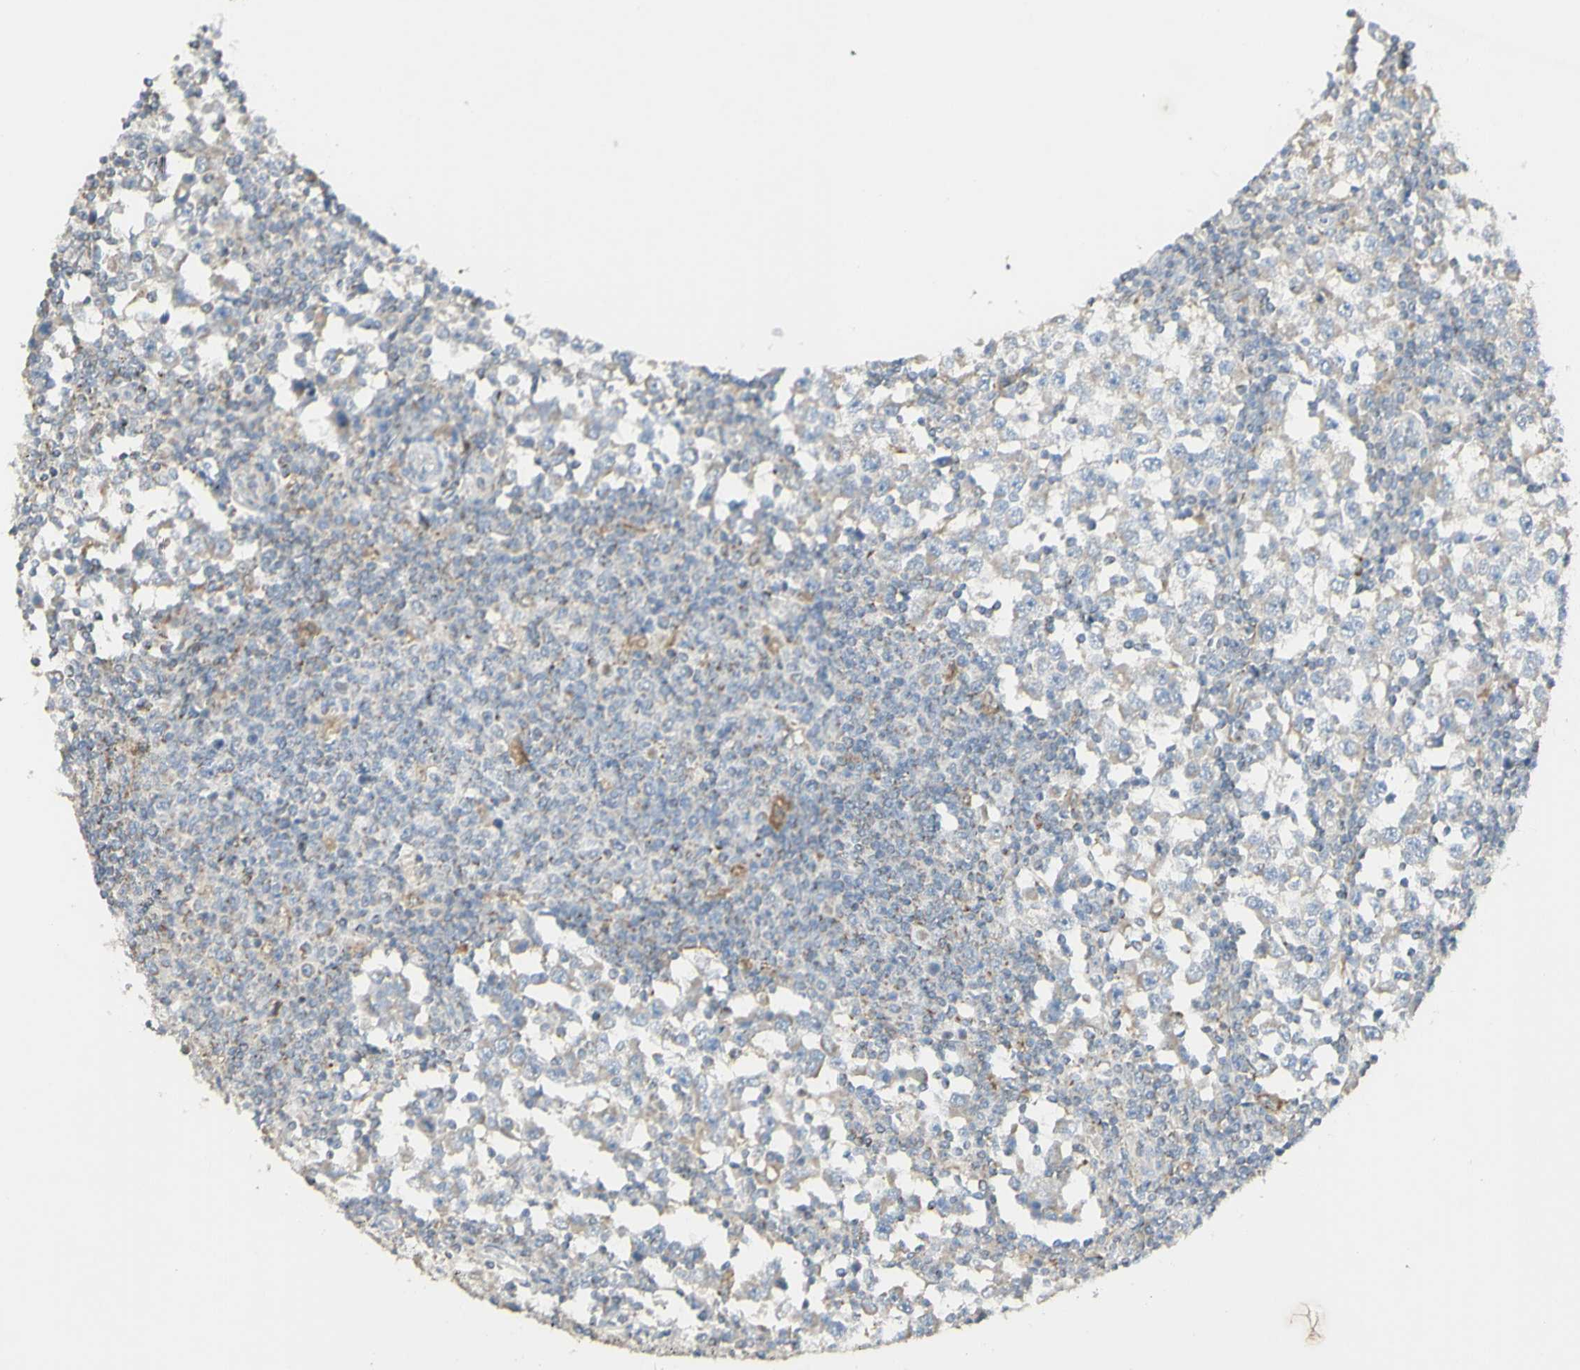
{"staining": {"intensity": "weak", "quantity": "<25%", "location": "cytoplasmic/membranous"}, "tissue": "testis cancer", "cell_type": "Tumor cells", "image_type": "cancer", "snomed": [{"axis": "morphology", "description": "Seminoma, NOS"}, {"axis": "topography", "description": "Testis"}], "caption": "A micrograph of testis cancer (seminoma) stained for a protein reveals no brown staining in tumor cells.", "gene": "CNTNAP1", "patient": {"sex": "male", "age": 65}}